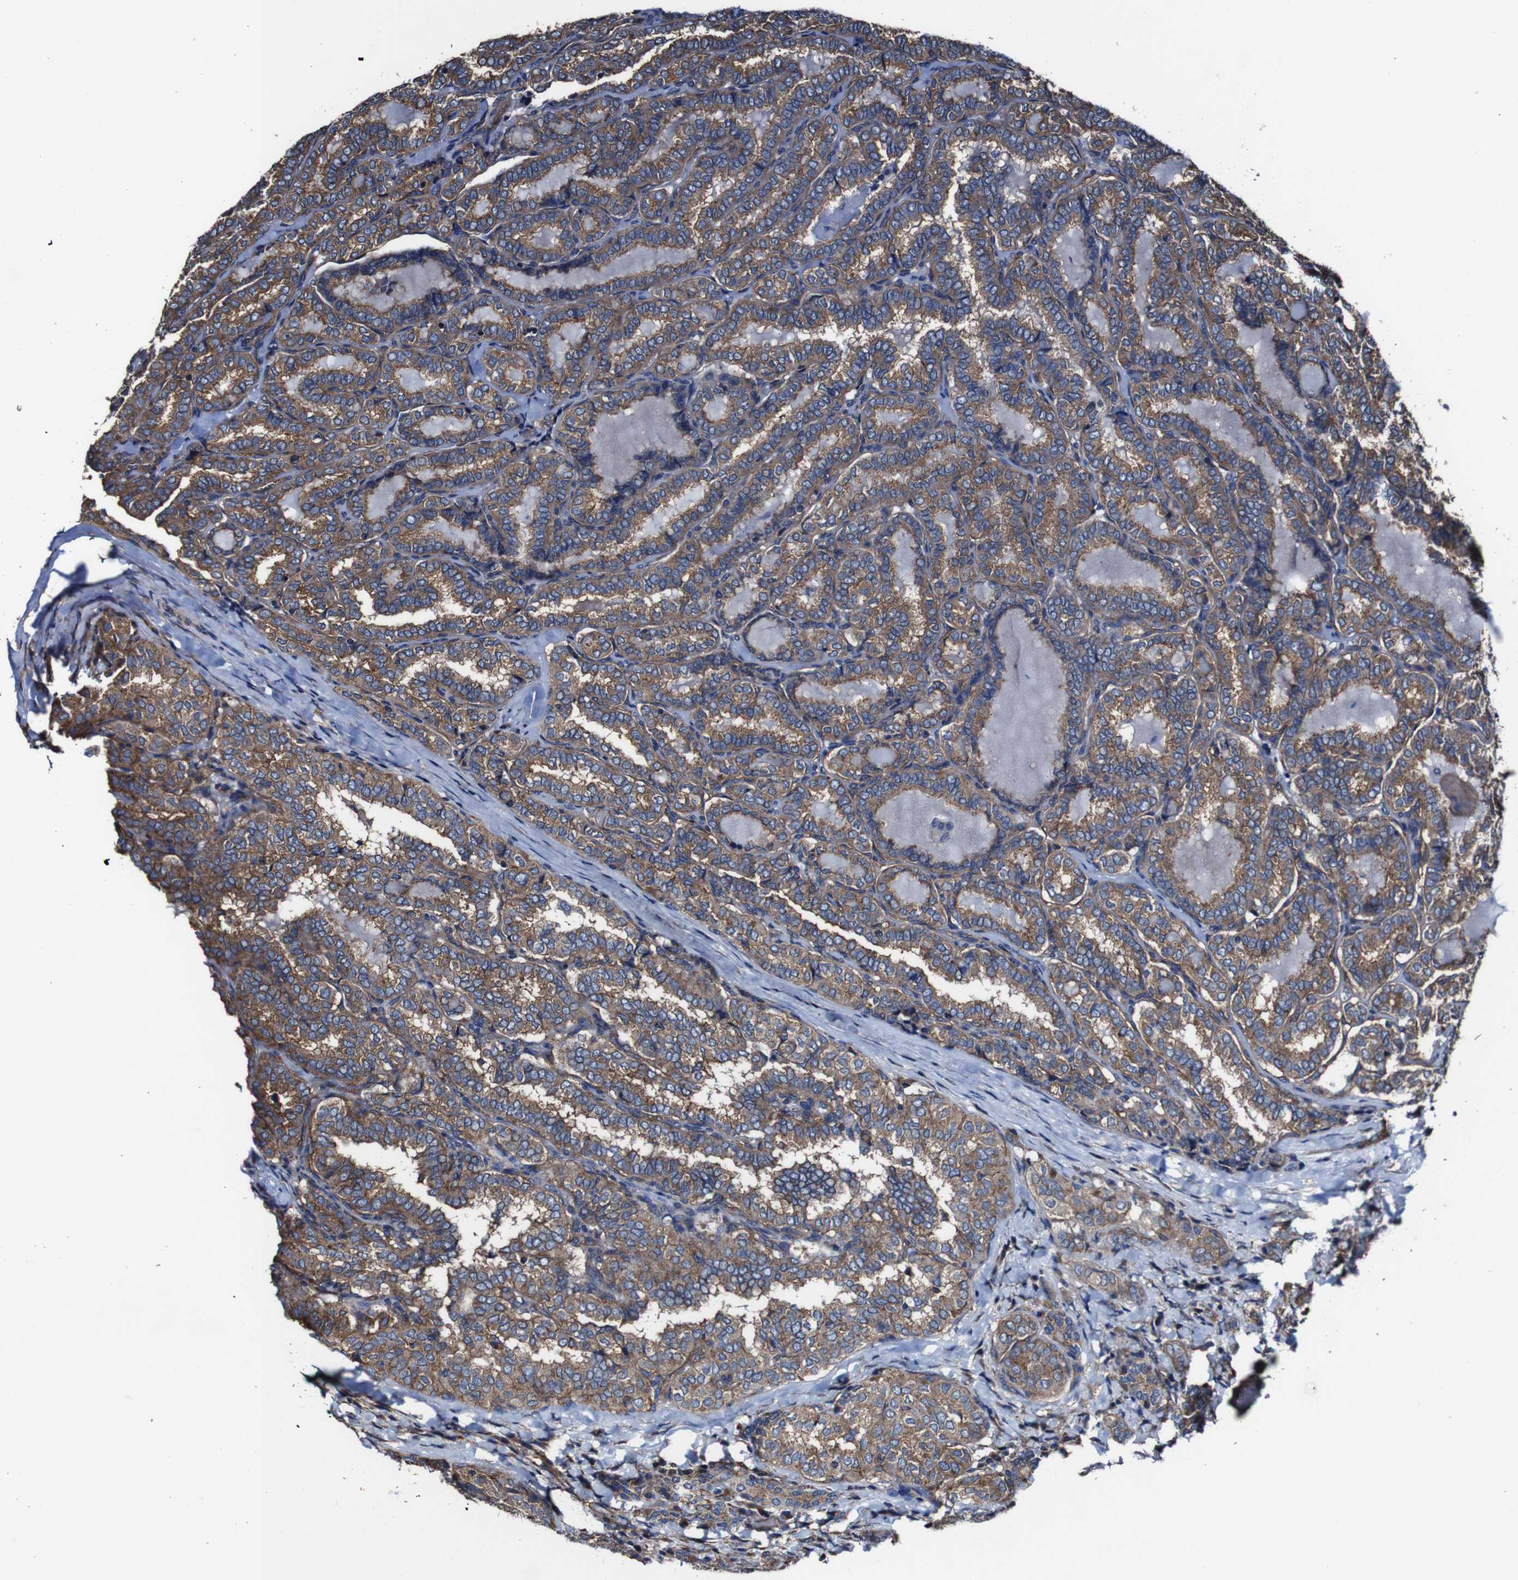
{"staining": {"intensity": "moderate", "quantity": ">75%", "location": "cytoplasmic/membranous"}, "tissue": "thyroid cancer", "cell_type": "Tumor cells", "image_type": "cancer", "snomed": [{"axis": "morphology", "description": "Normal tissue, NOS"}, {"axis": "morphology", "description": "Papillary adenocarcinoma, NOS"}, {"axis": "topography", "description": "Thyroid gland"}], "caption": "DAB immunohistochemical staining of human papillary adenocarcinoma (thyroid) displays moderate cytoplasmic/membranous protein positivity in approximately >75% of tumor cells. Ihc stains the protein in brown and the nuclei are stained blue.", "gene": "CSF1R", "patient": {"sex": "female", "age": 30}}